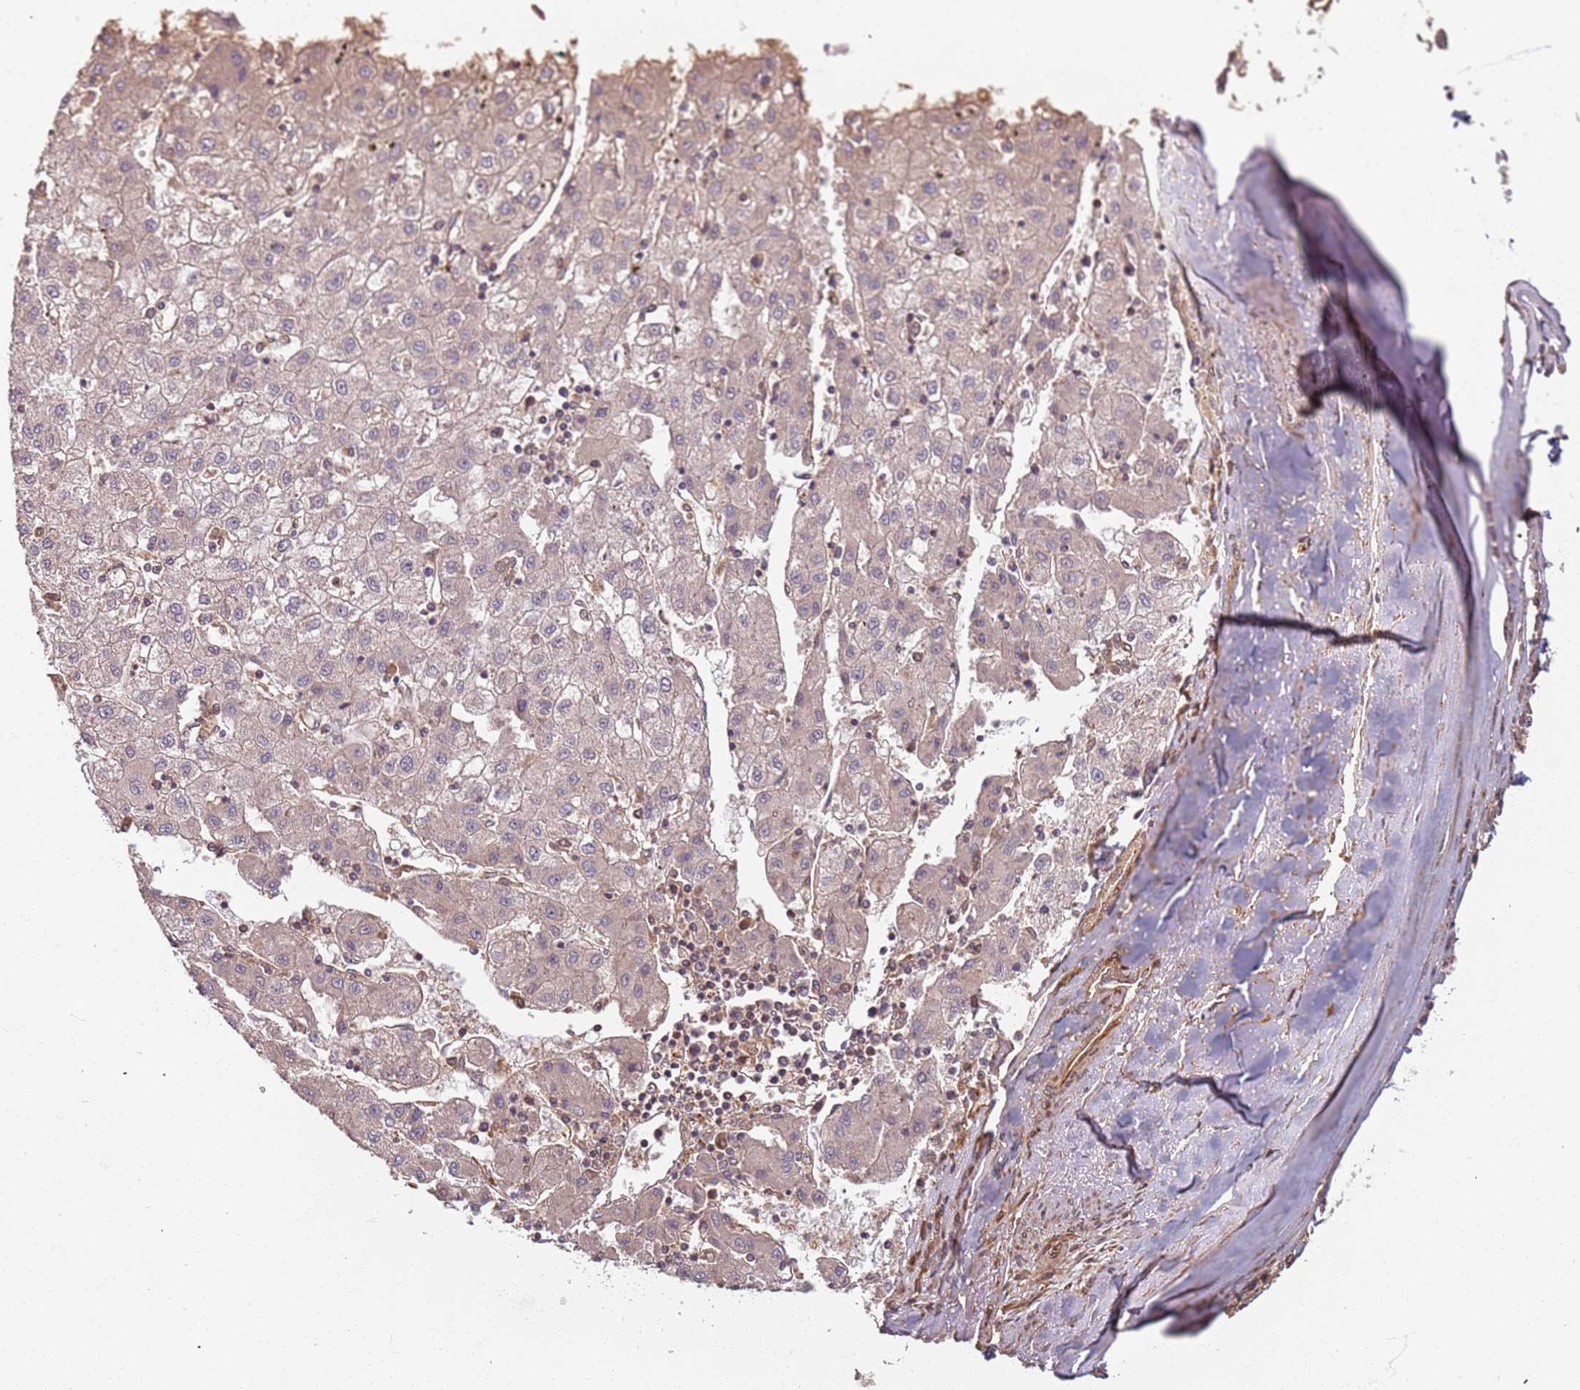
{"staining": {"intensity": "negative", "quantity": "none", "location": "none"}, "tissue": "liver cancer", "cell_type": "Tumor cells", "image_type": "cancer", "snomed": [{"axis": "morphology", "description": "Carcinoma, Hepatocellular, NOS"}, {"axis": "topography", "description": "Liver"}], "caption": "Immunohistochemical staining of liver cancer demonstrates no significant expression in tumor cells.", "gene": "SDCCAG8", "patient": {"sex": "male", "age": 72}}